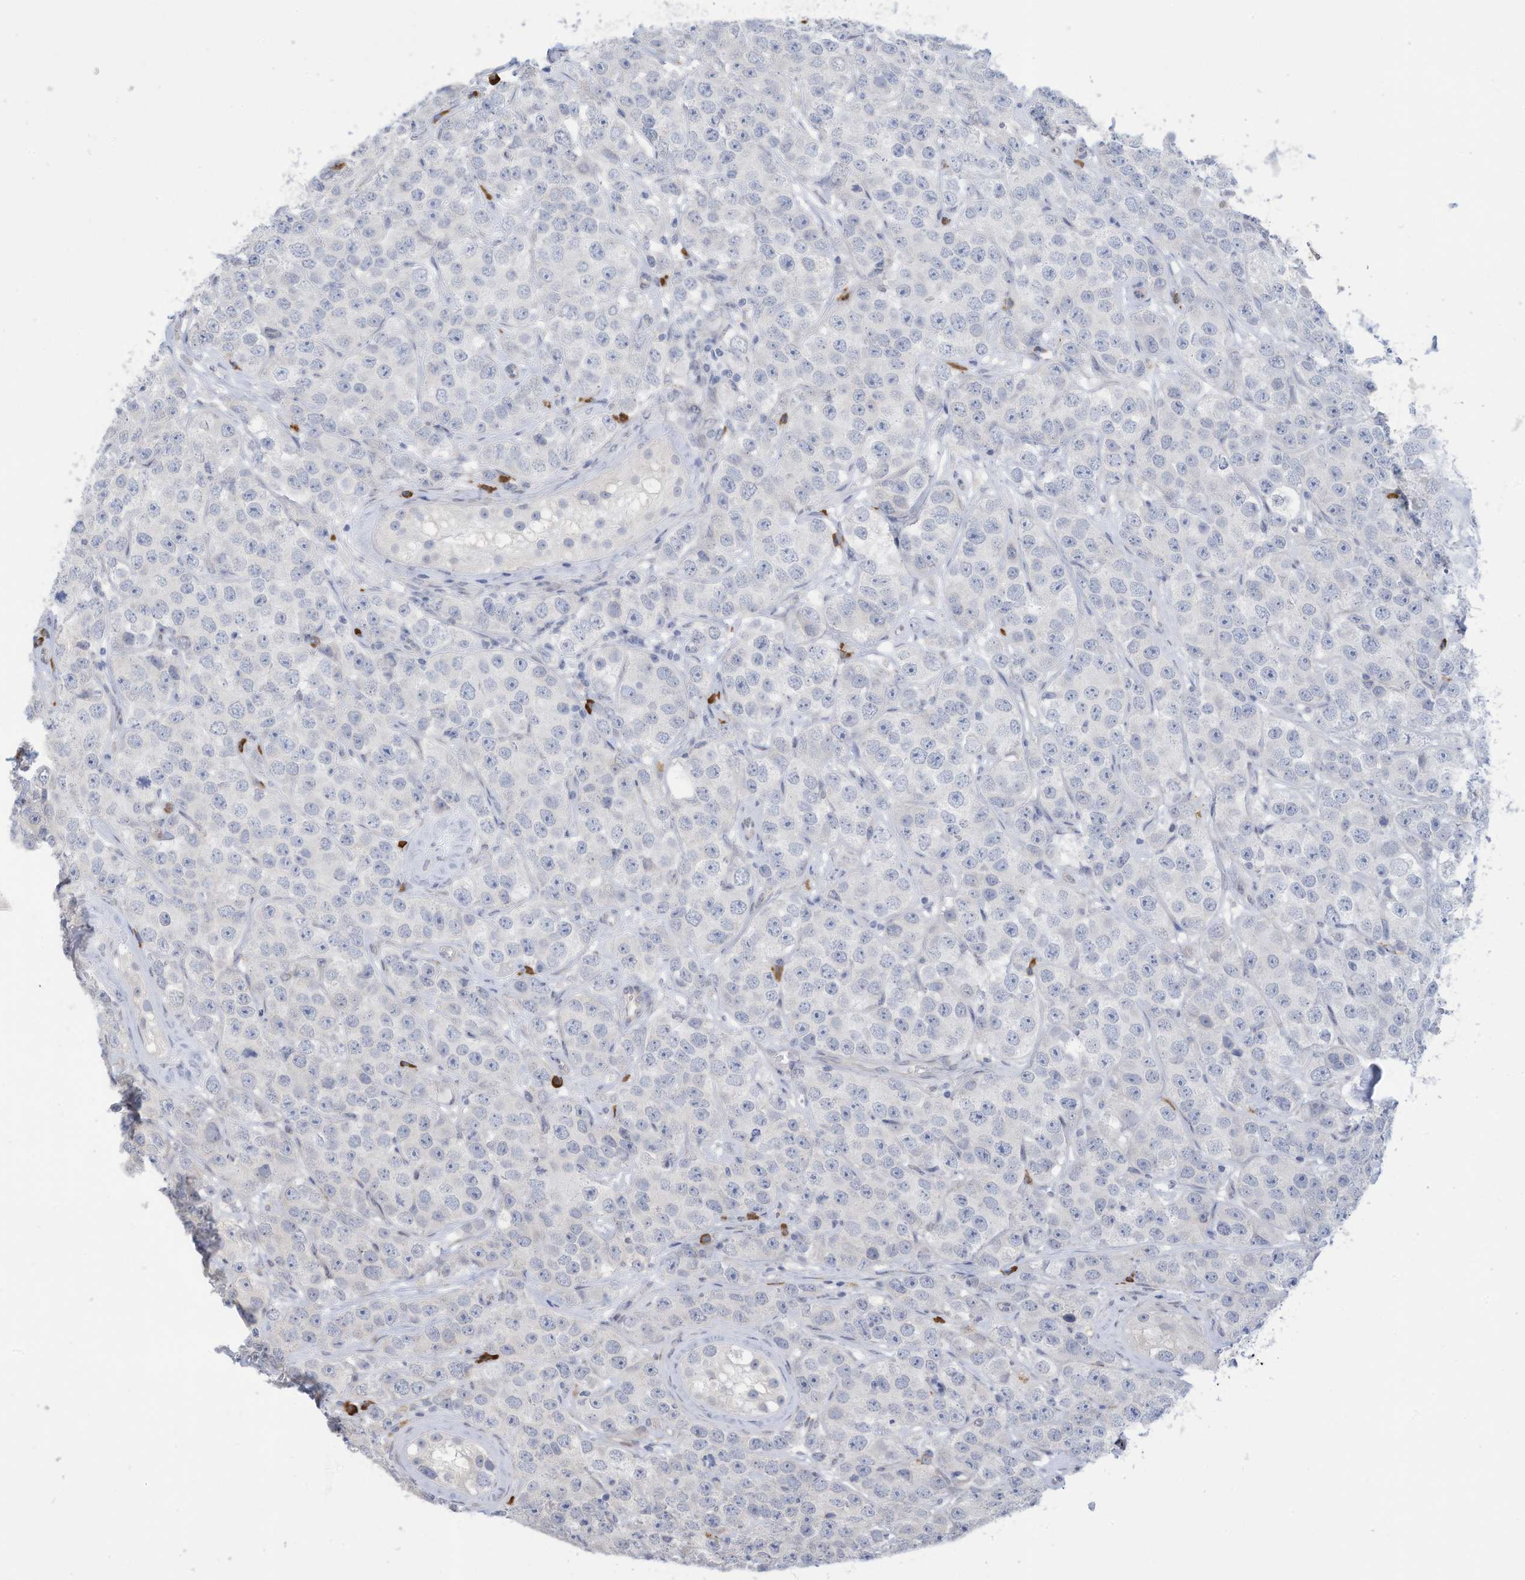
{"staining": {"intensity": "negative", "quantity": "none", "location": "none"}, "tissue": "testis cancer", "cell_type": "Tumor cells", "image_type": "cancer", "snomed": [{"axis": "morphology", "description": "Seminoma, NOS"}, {"axis": "topography", "description": "Testis"}], "caption": "The IHC histopathology image has no significant positivity in tumor cells of seminoma (testis) tissue. (DAB IHC visualized using brightfield microscopy, high magnification).", "gene": "ZNF292", "patient": {"sex": "male", "age": 28}}